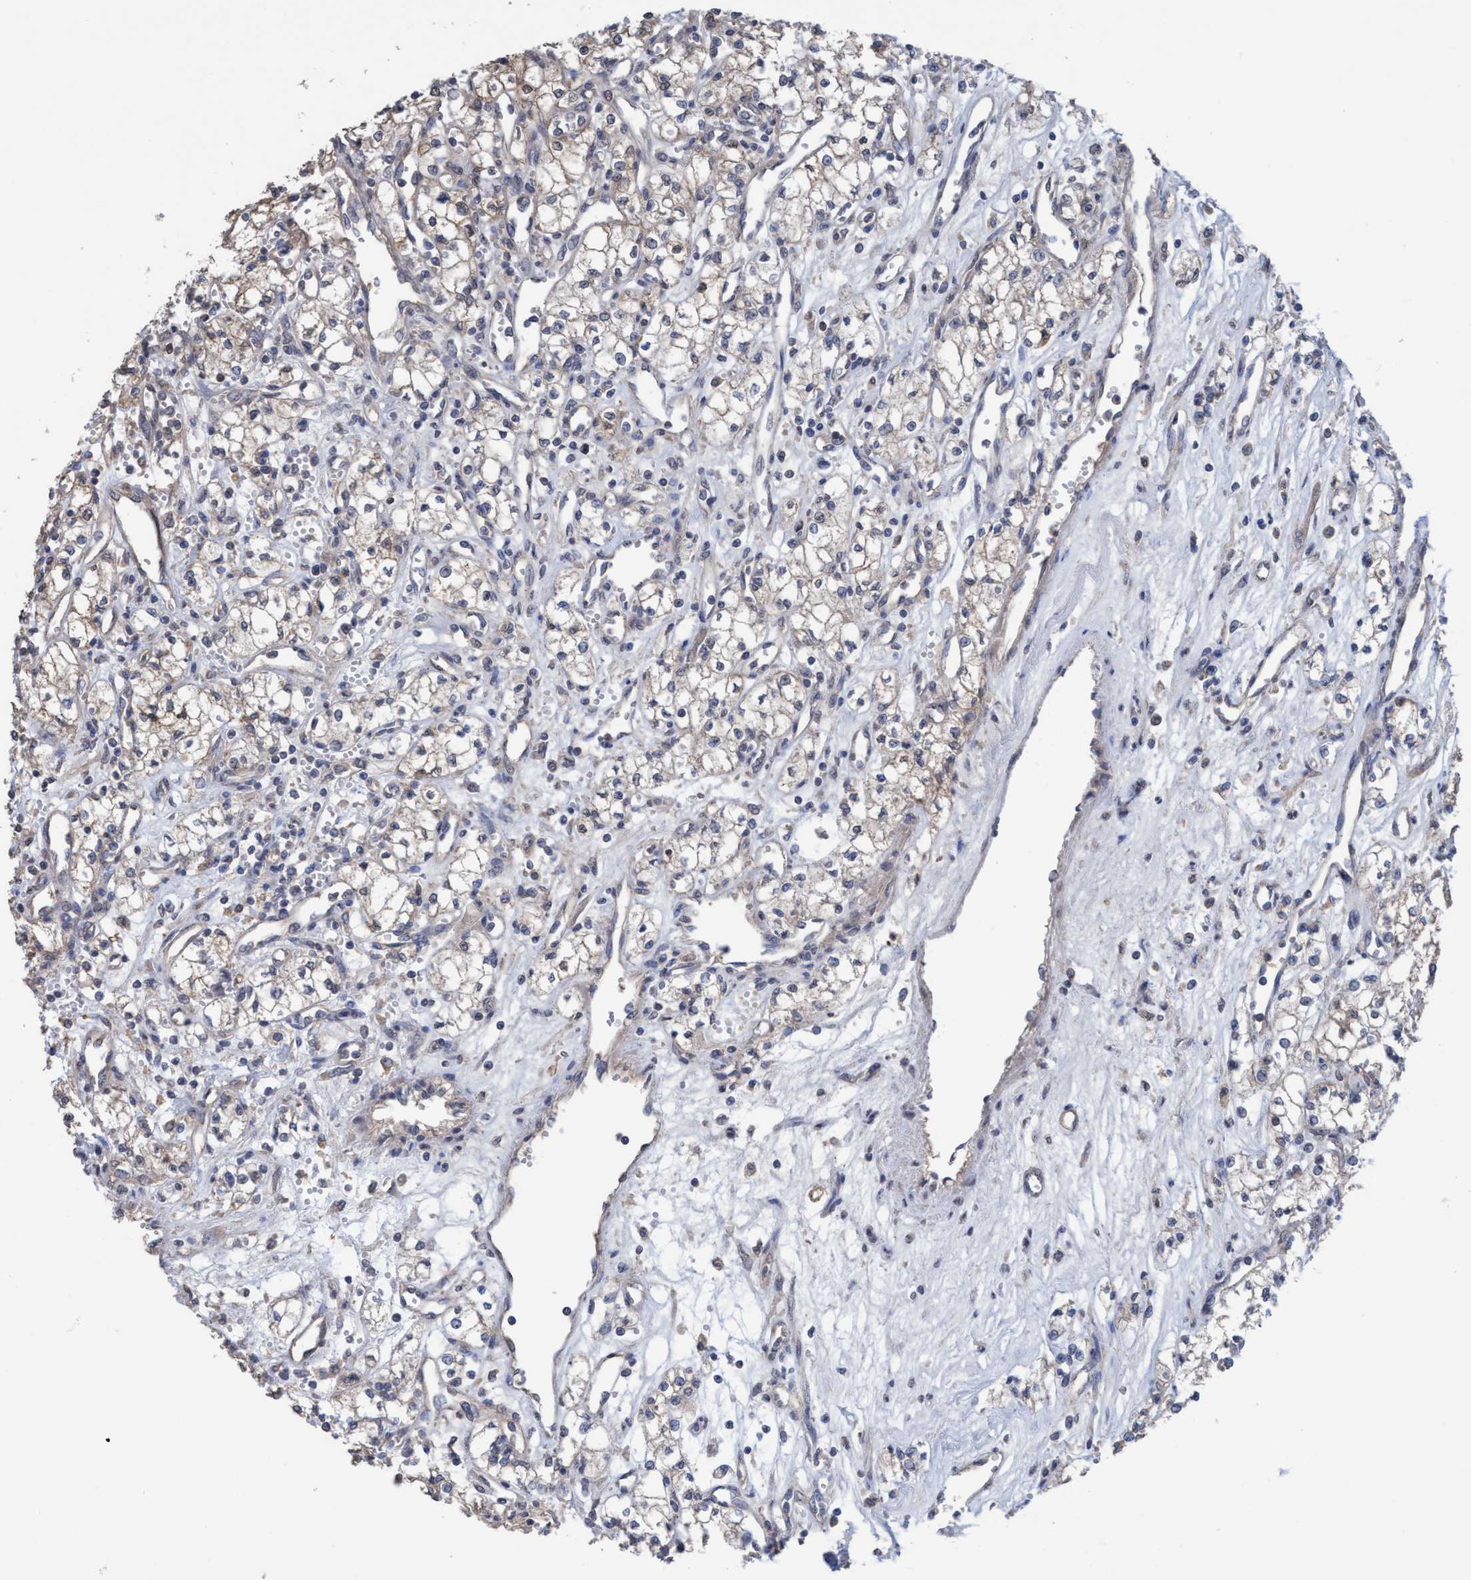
{"staining": {"intensity": "negative", "quantity": "none", "location": "none"}, "tissue": "renal cancer", "cell_type": "Tumor cells", "image_type": "cancer", "snomed": [{"axis": "morphology", "description": "Adenocarcinoma, NOS"}, {"axis": "topography", "description": "Kidney"}], "caption": "Tumor cells show no significant protein staining in renal cancer. (DAB (3,3'-diaminobenzidine) immunohistochemistry (IHC), high magnification).", "gene": "GLOD4", "patient": {"sex": "male", "age": 59}}